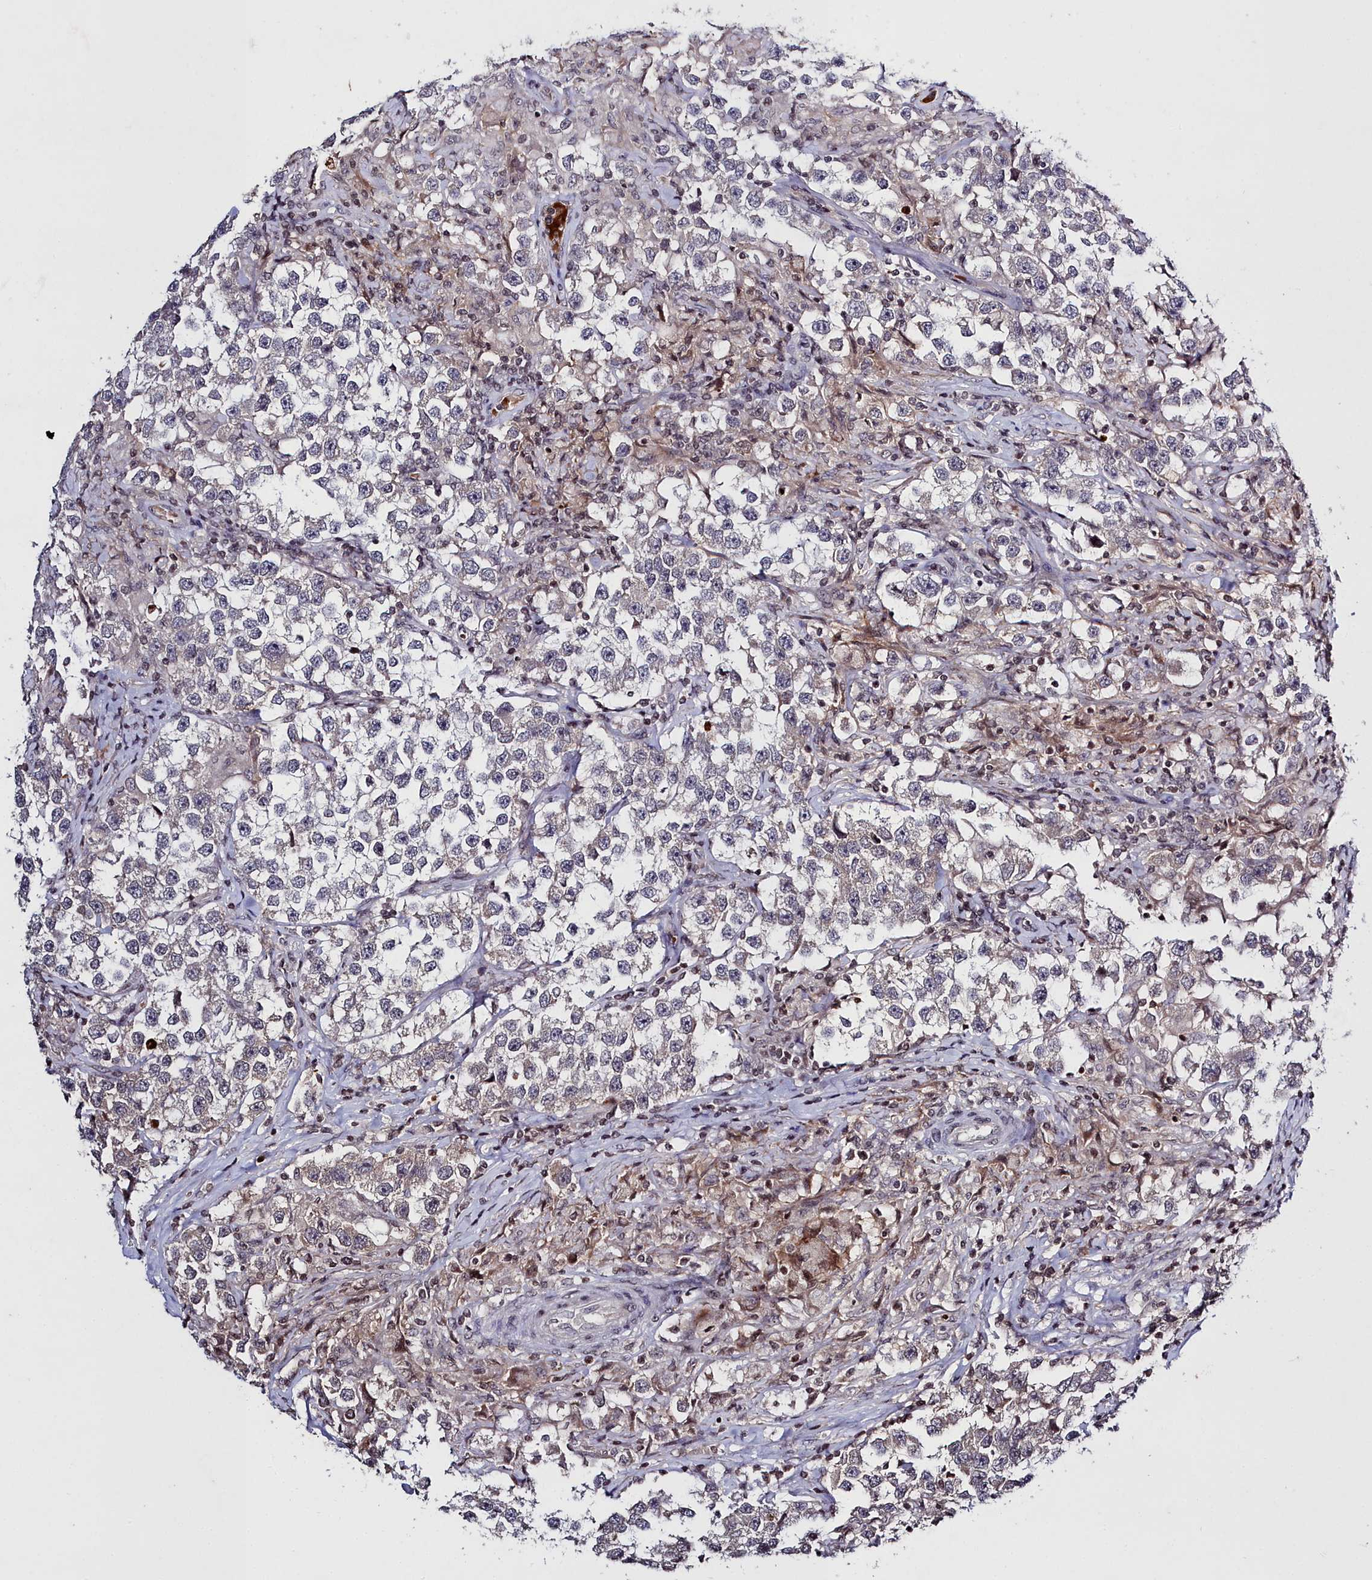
{"staining": {"intensity": "negative", "quantity": "none", "location": "none"}, "tissue": "testis cancer", "cell_type": "Tumor cells", "image_type": "cancer", "snomed": [{"axis": "morphology", "description": "Seminoma, NOS"}, {"axis": "topography", "description": "Testis"}], "caption": "Micrograph shows no protein staining in tumor cells of testis seminoma tissue.", "gene": "FZD4", "patient": {"sex": "male", "age": 46}}